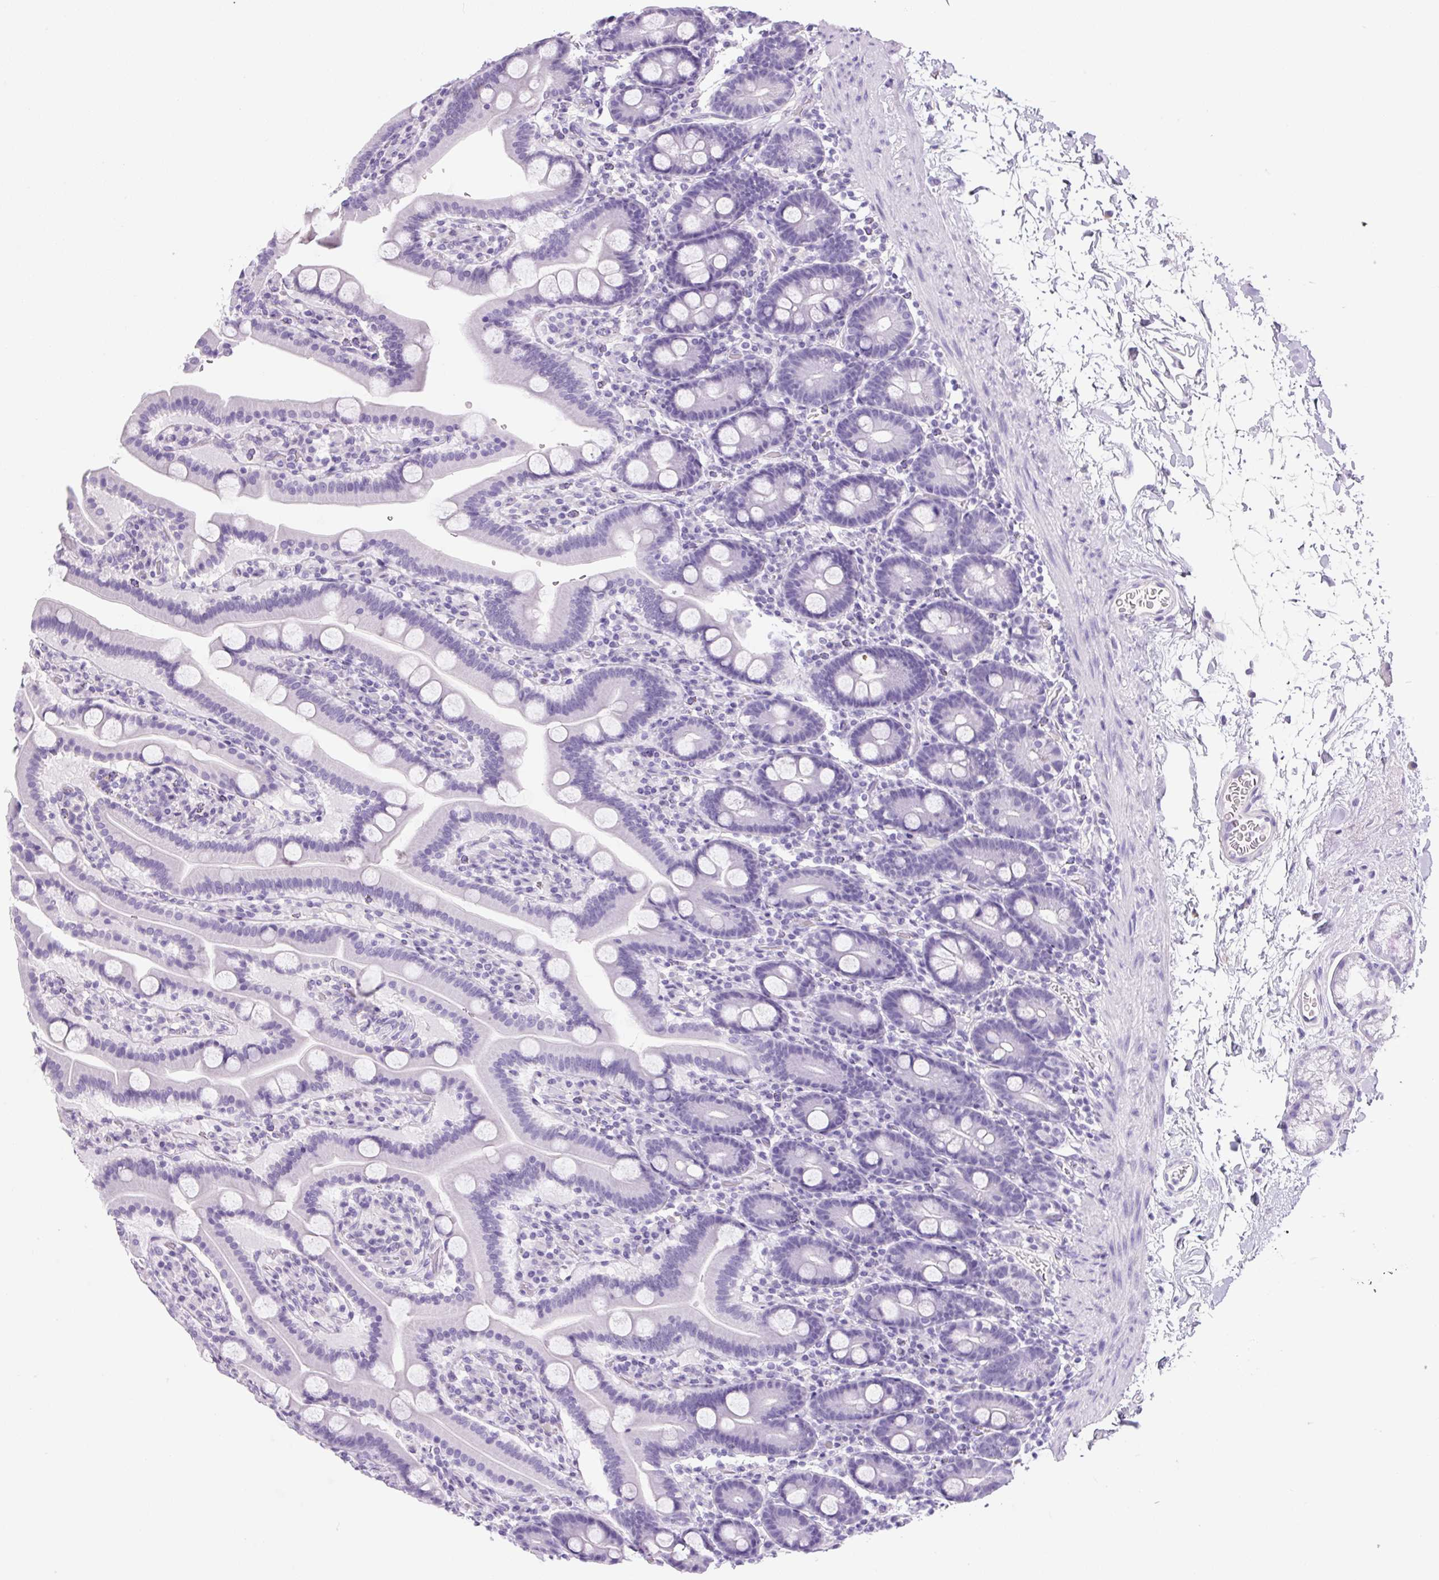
{"staining": {"intensity": "negative", "quantity": "none", "location": "none"}, "tissue": "duodenum", "cell_type": "Glandular cells", "image_type": "normal", "snomed": [{"axis": "morphology", "description": "Normal tissue, NOS"}, {"axis": "topography", "description": "Duodenum"}], "caption": "Histopathology image shows no significant protein staining in glandular cells of unremarkable duodenum. (DAB immunohistochemistry with hematoxylin counter stain).", "gene": "PRRT1", "patient": {"sex": "male", "age": 55}}